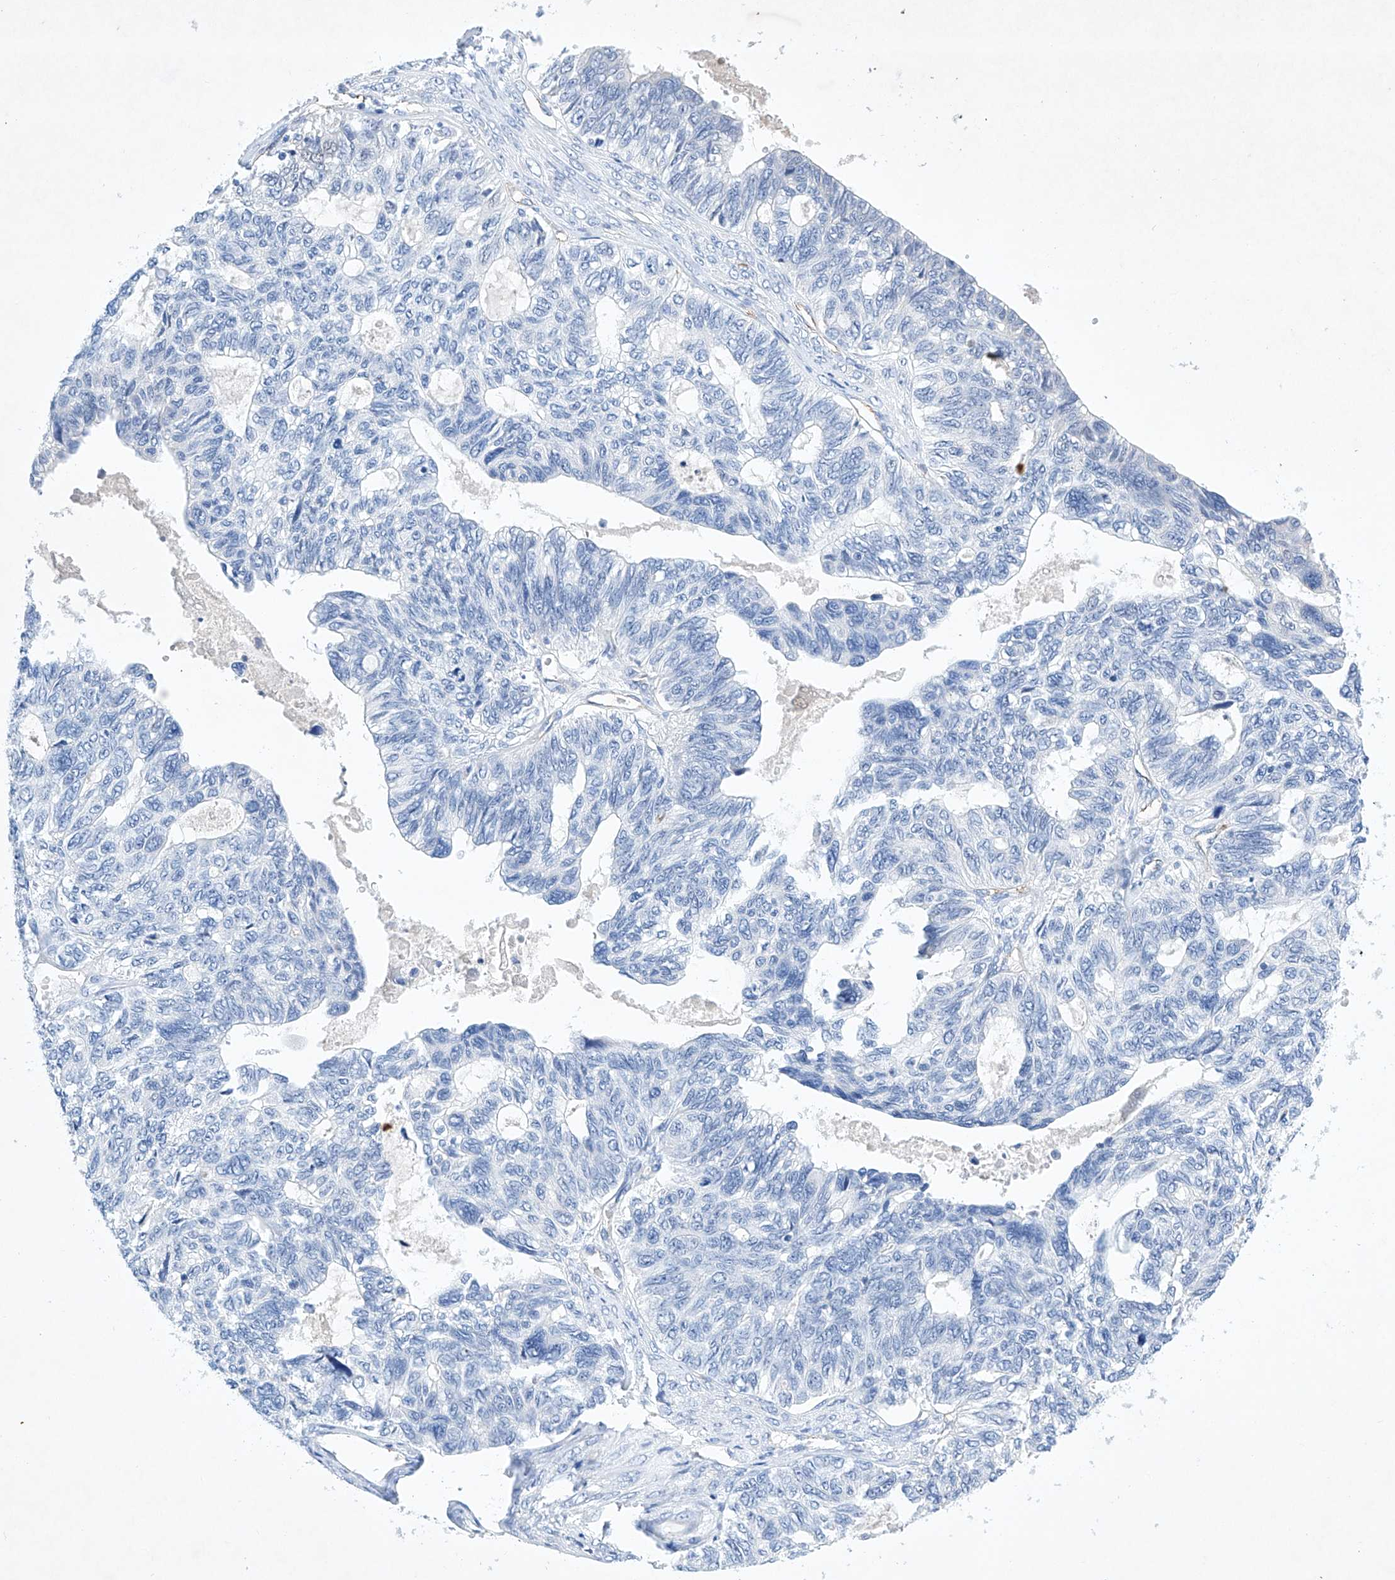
{"staining": {"intensity": "negative", "quantity": "none", "location": "none"}, "tissue": "ovarian cancer", "cell_type": "Tumor cells", "image_type": "cancer", "snomed": [{"axis": "morphology", "description": "Cystadenocarcinoma, serous, NOS"}, {"axis": "topography", "description": "Ovary"}], "caption": "Ovarian cancer was stained to show a protein in brown. There is no significant staining in tumor cells. (IHC, brightfield microscopy, high magnification).", "gene": "ETV7", "patient": {"sex": "female", "age": 79}}